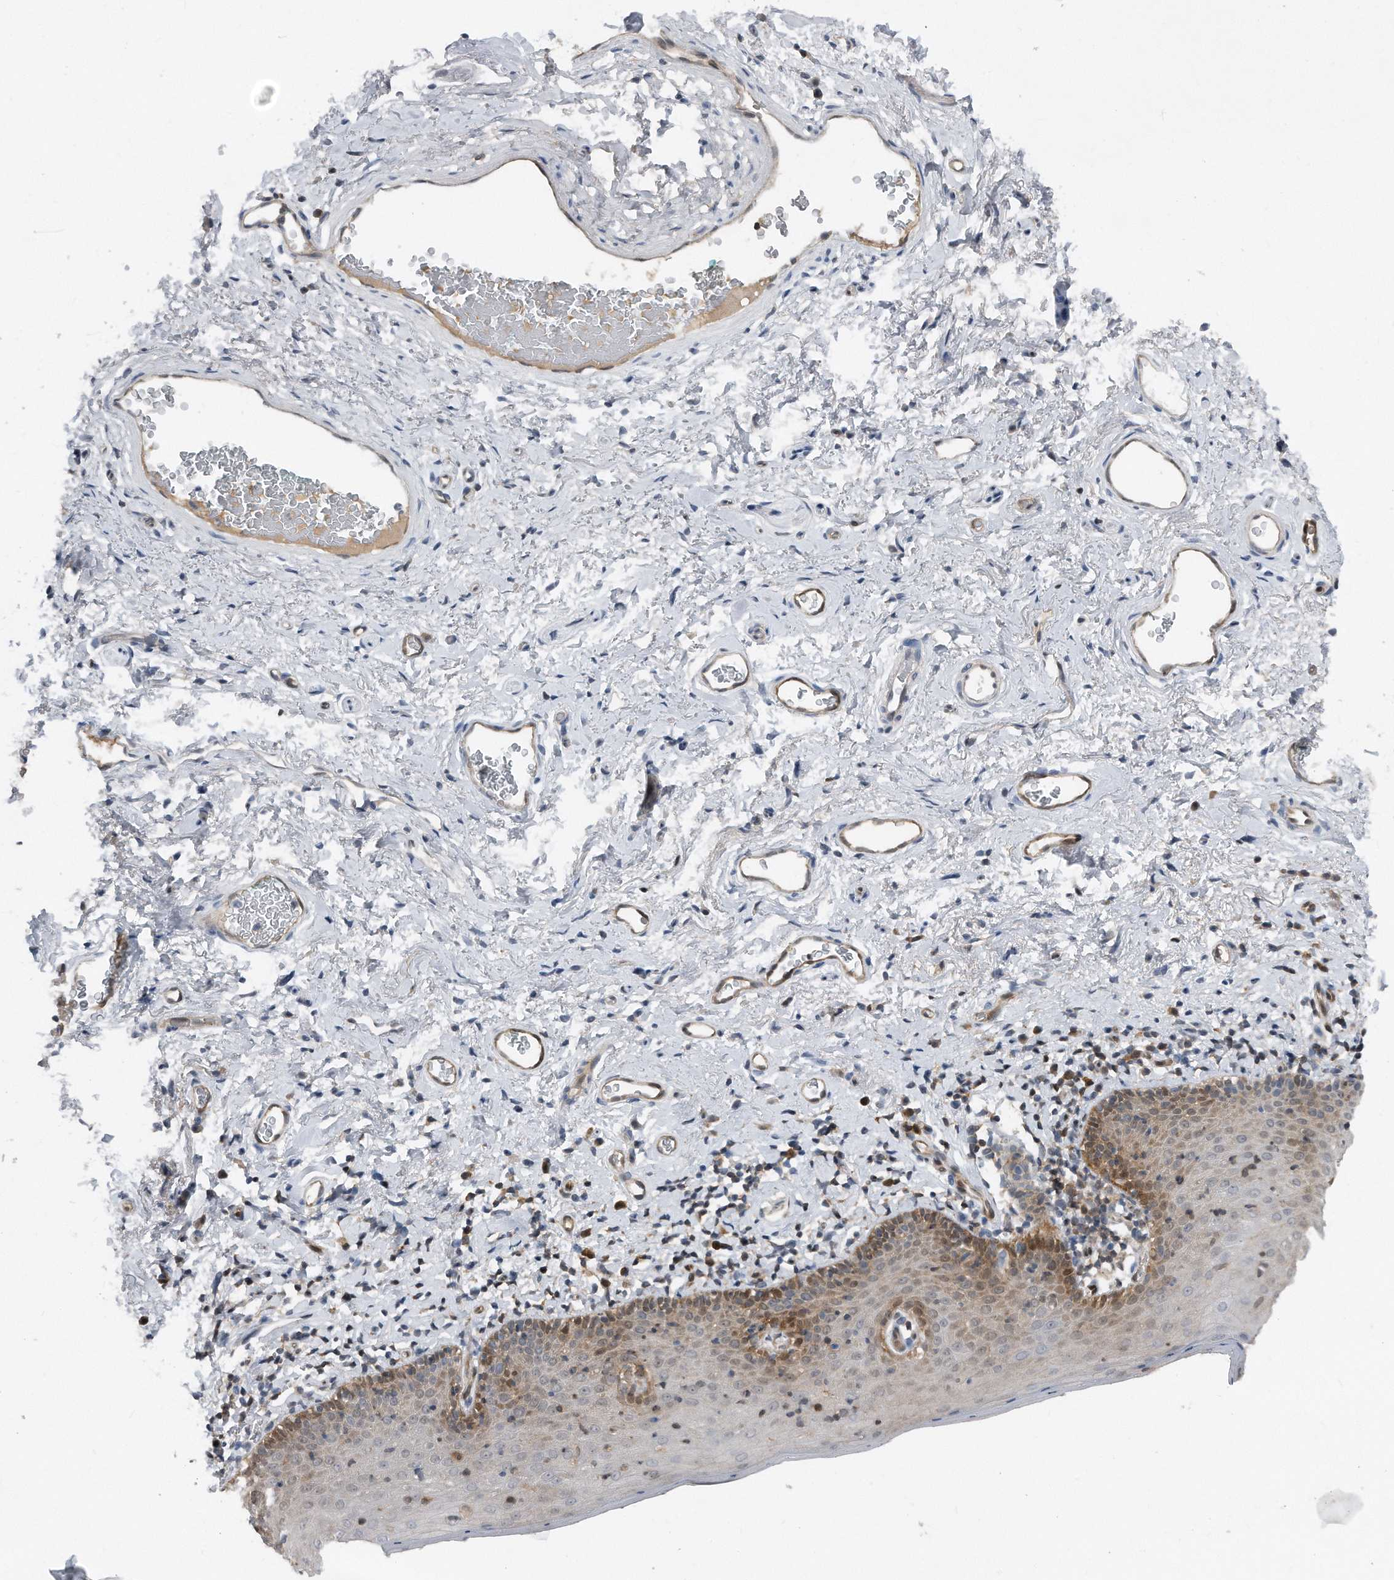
{"staining": {"intensity": "moderate", "quantity": "25%-75%", "location": "cytoplasmic/membranous"}, "tissue": "skin", "cell_type": "Epidermal cells", "image_type": "normal", "snomed": [{"axis": "morphology", "description": "Normal tissue, NOS"}, {"axis": "topography", "description": "Vulva"}], "caption": "Approximately 25%-75% of epidermal cells in unremarkable skin reveal moderate cytoplasmic/membranous protein expression as visualized by brown immunohistochemical staining.", "gene": "MAP2K6", "patient": {"sex": "female", "age": 66}}